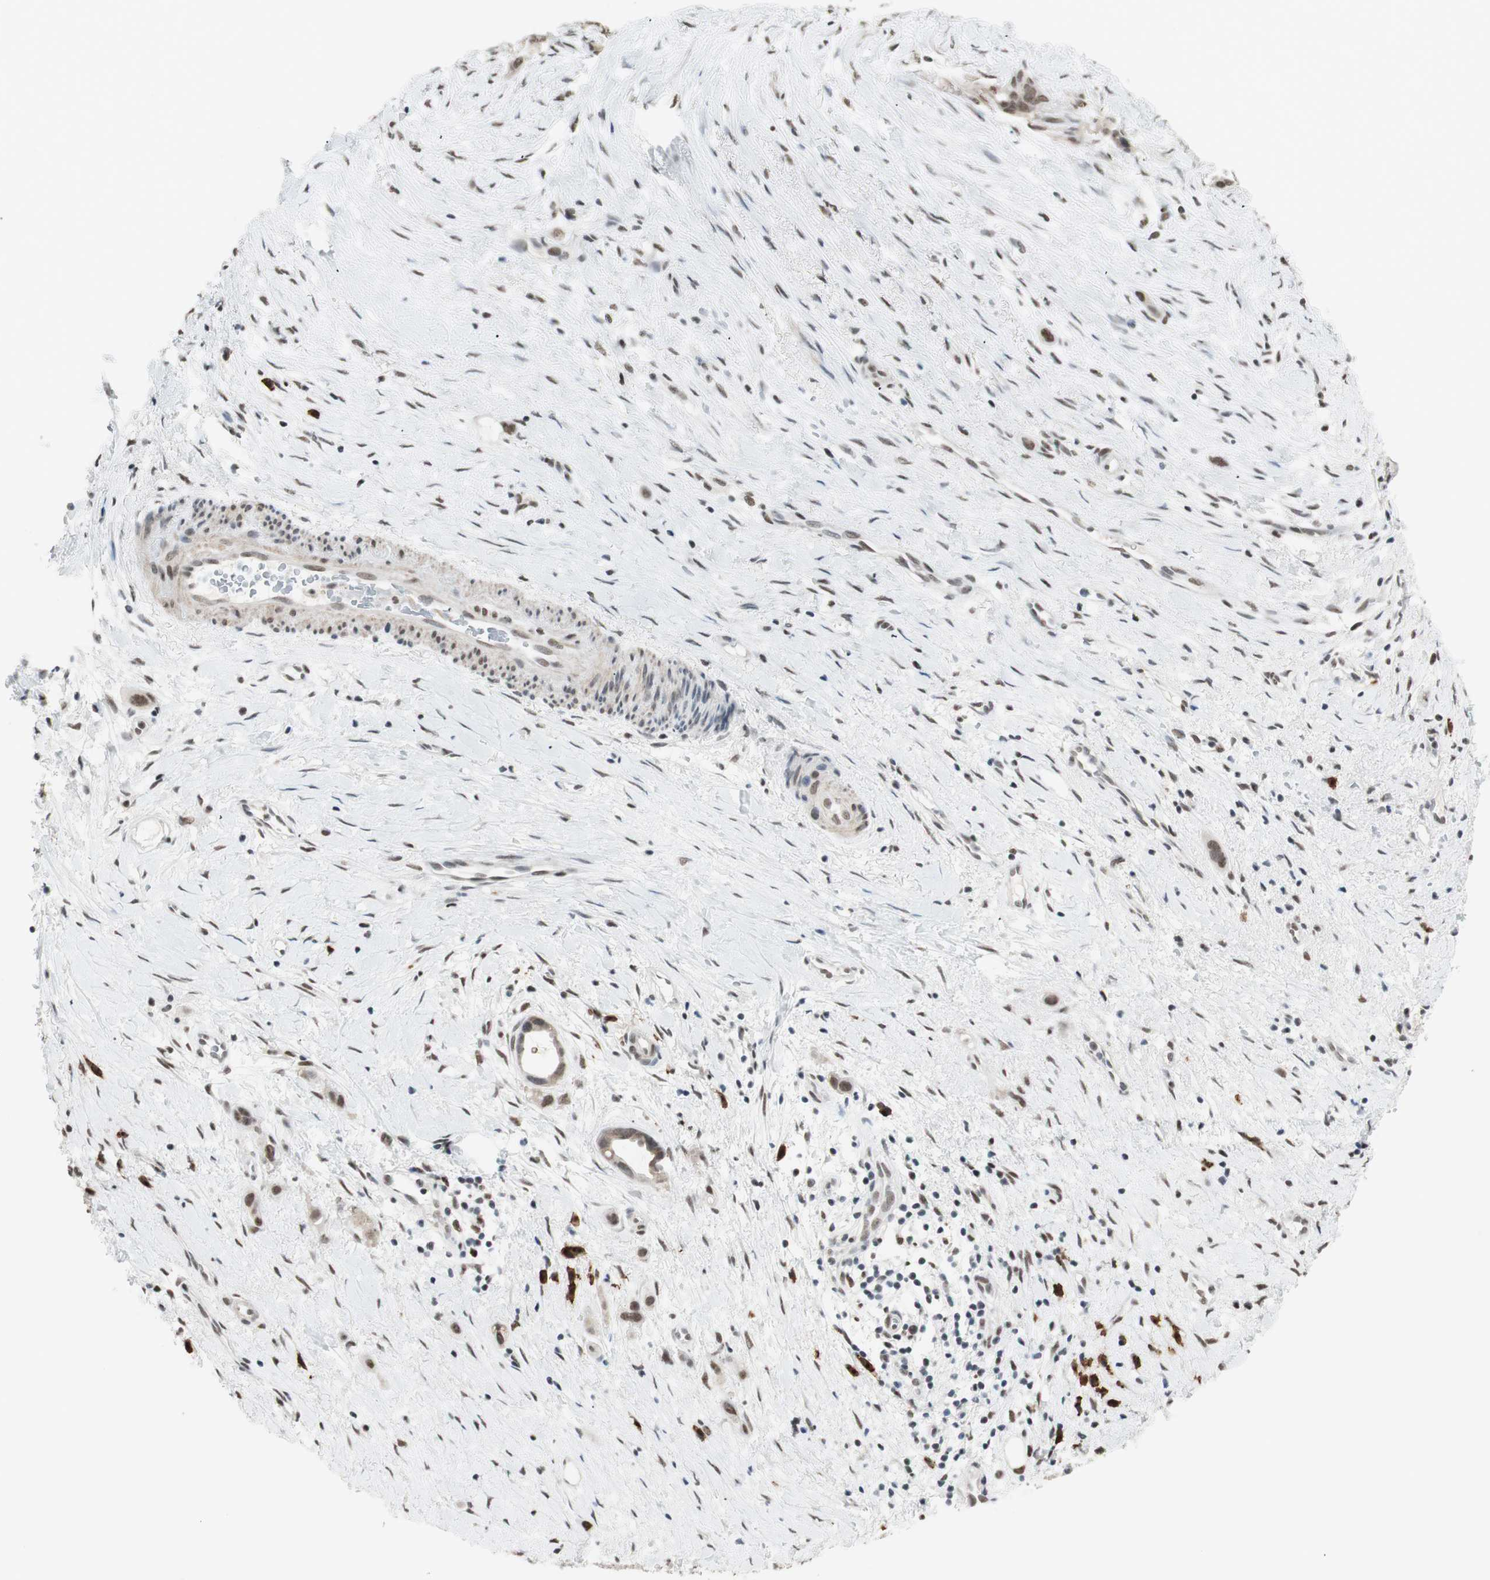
{"staining": {"intensity": "moderate", "quantity": "<25%", "location": "nuclear"}, "tissue": "liver cancer", "cell_type": "Tumor cells", "image_type": "cancer", "snomed": [{"axis": "morphology", "description": "Cholangiocarcinoma"}, {"axis": "topography", "description": "Liver"}], "caption": "Human liver cancer (cholangiocarcinoma) stained with a brown dye shows moderate nuclear positive expression in about <25% of tumor cells.", "gene": "SMARCE1", "patient": {"sex": "female", "age": 65}}